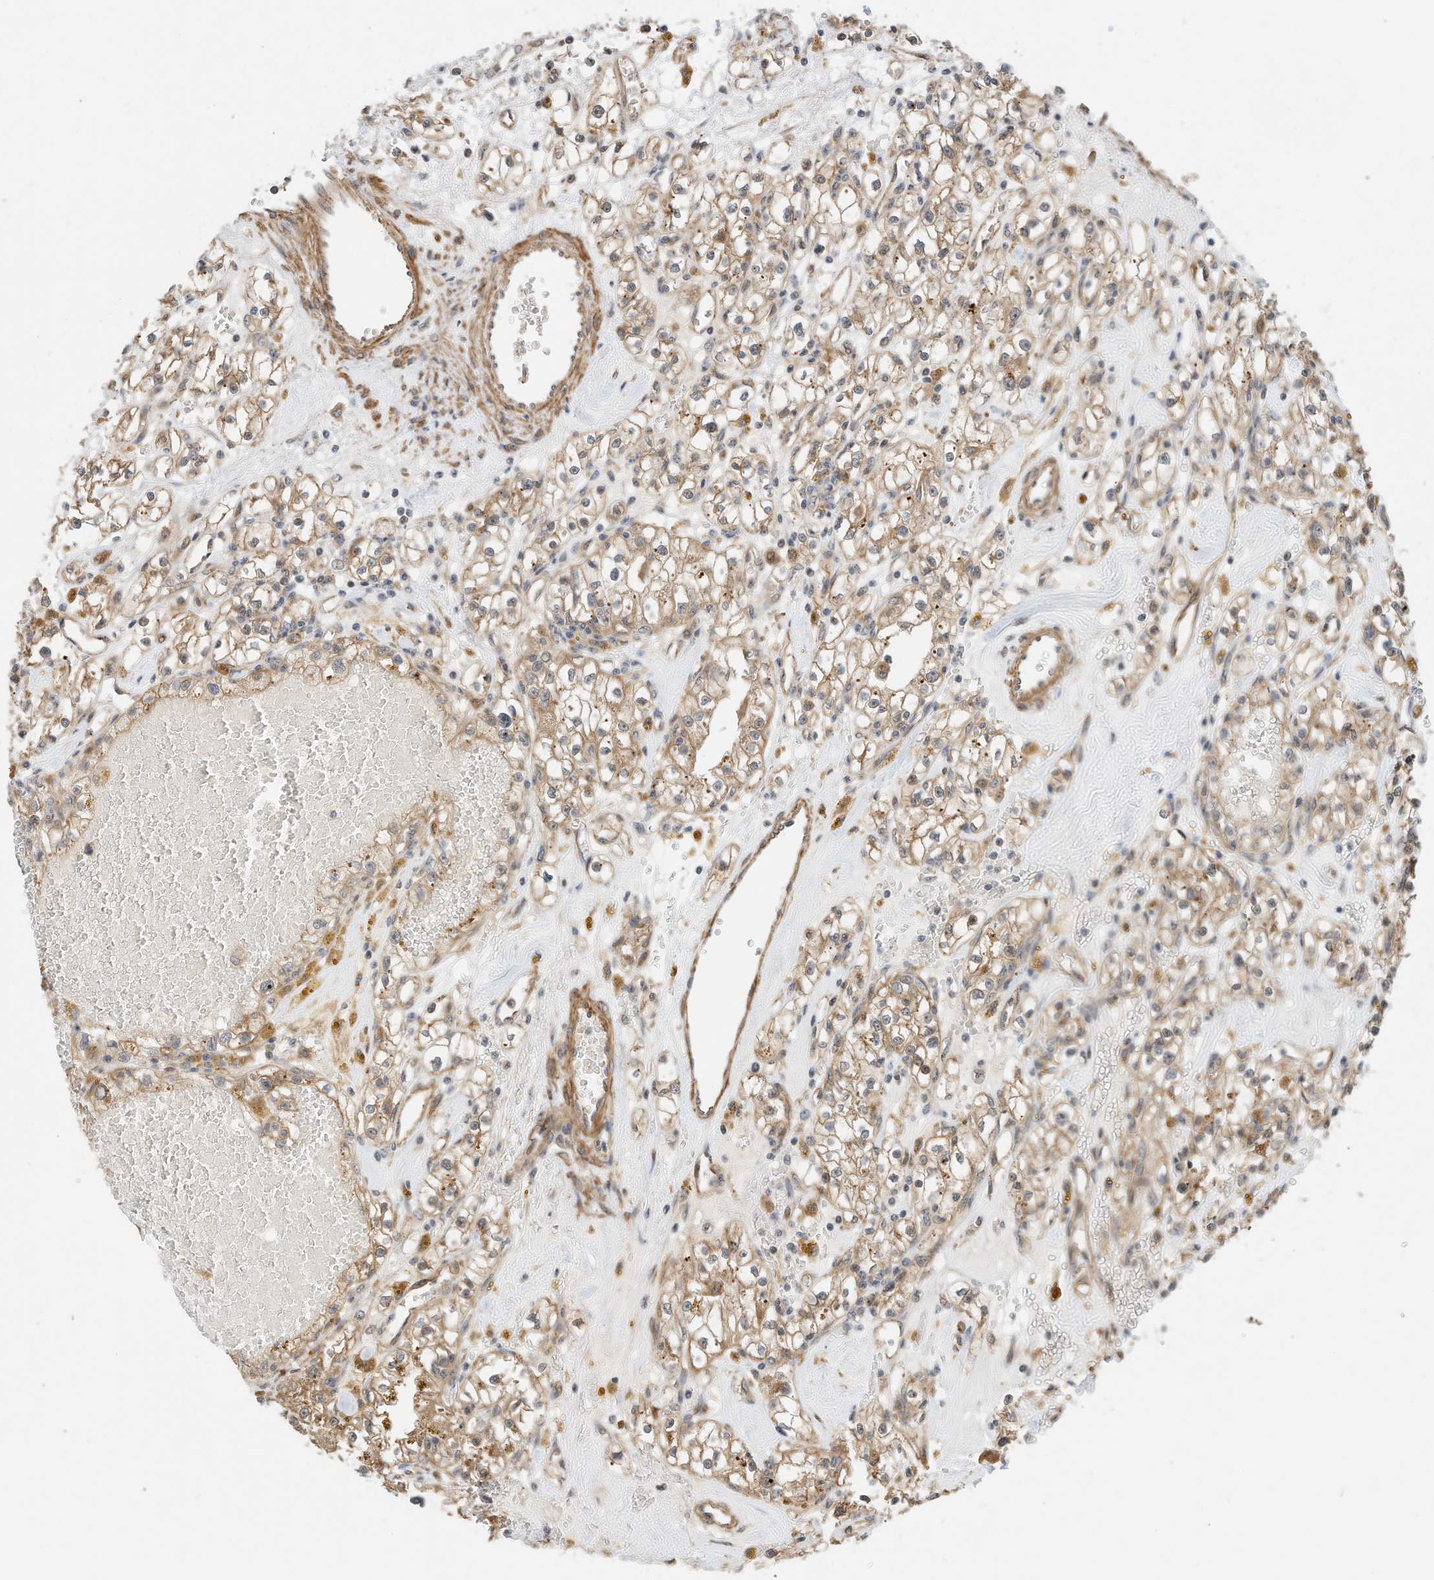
{"staining": {"intensity": "moderate", "quantity": ">75%", "location": "cytoplasmic/membranous"}, "tissue": "renal cancer", "cell_type": "Tumor cells", "image_type": "cancer", "snomed": [{"axis": "morphology", "description": "Adenocarcinoma, NOS"}, {"axis": "topography", "description": "Kidney"}], "caption": "An immunohistochemistry photomicrograph of neoplastic tissue is shown. Protein staining in brown labels moderate cytoplasmic/membranous positivity in renal cancer (adenocarcinoma) within tumor cells.", "gene": "CPAMD8", "patient": {"sex": "male", "age": 56}}